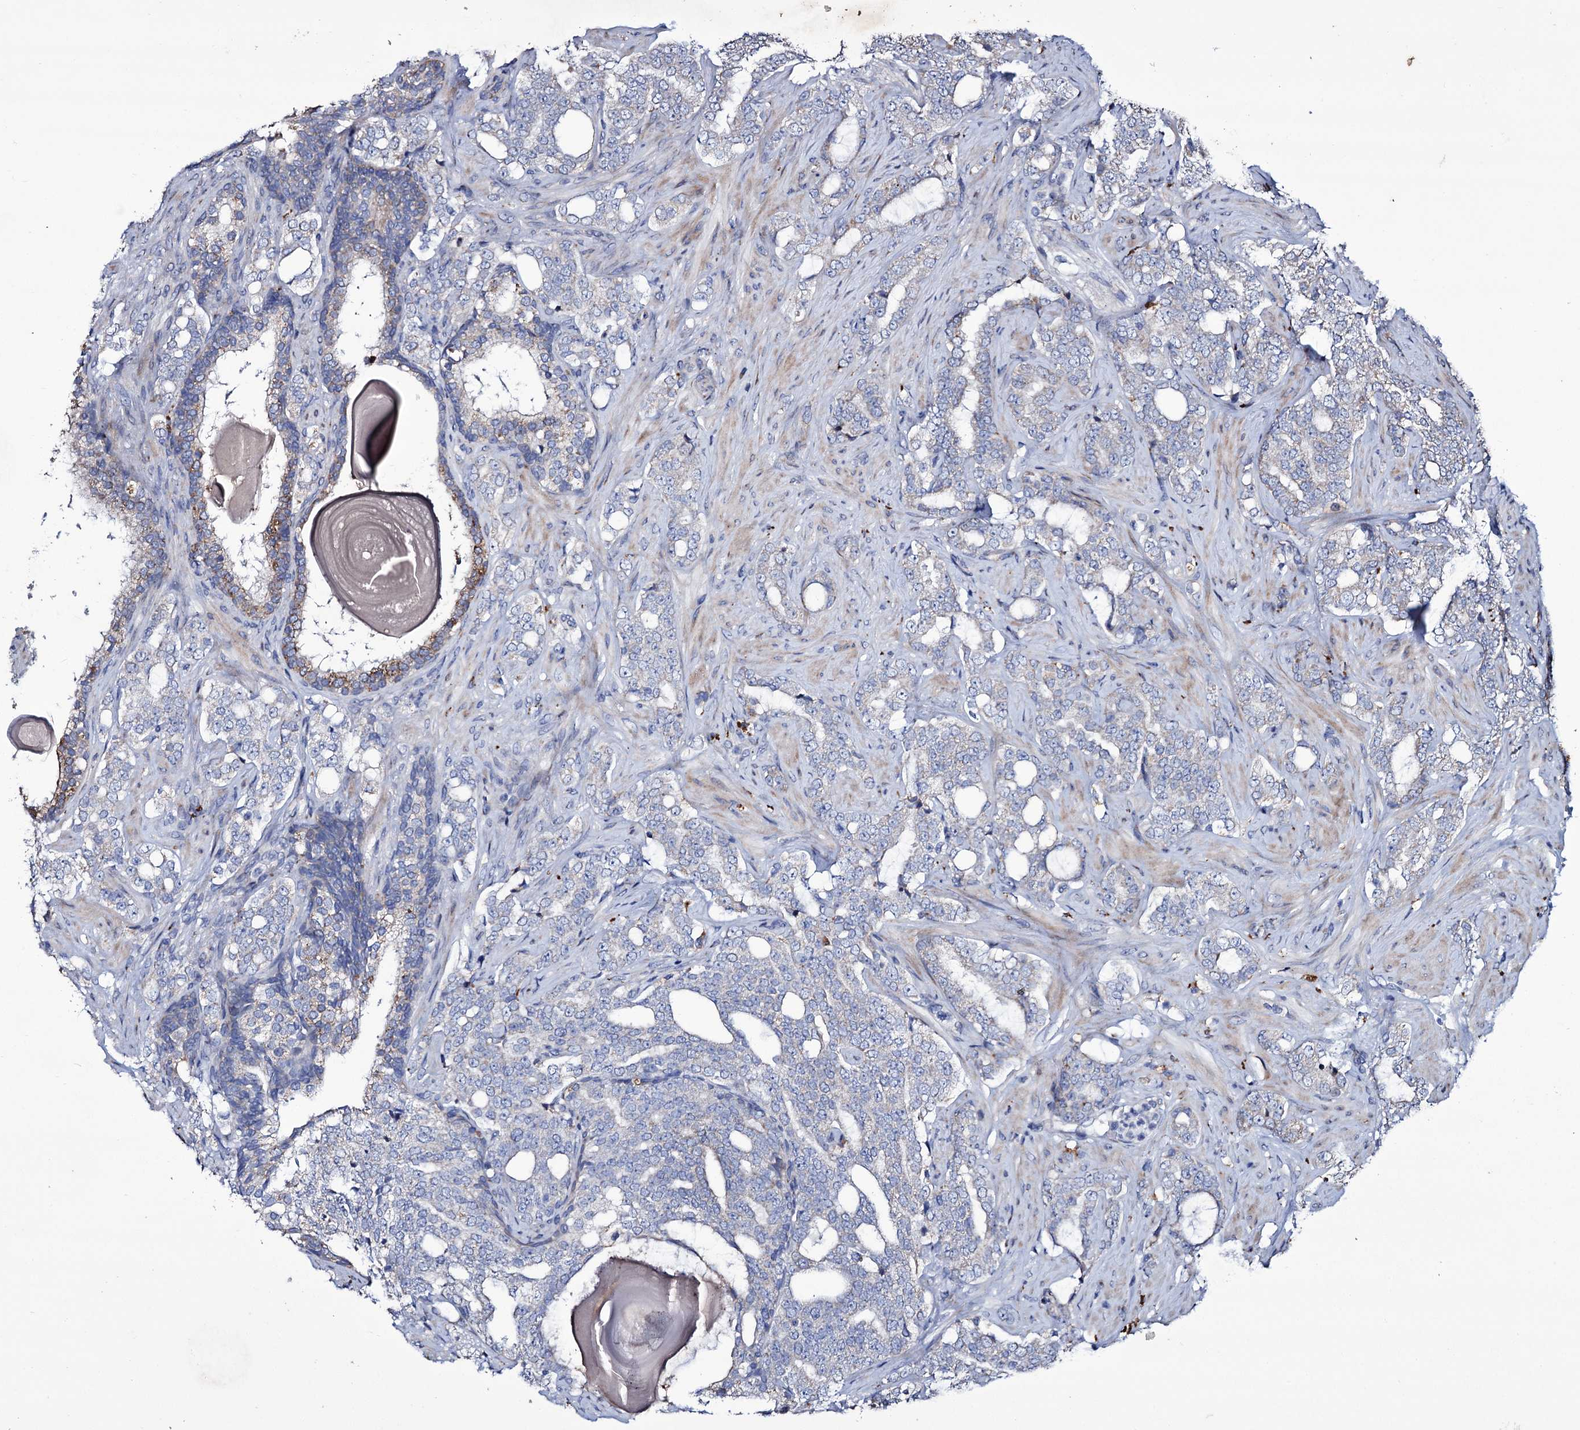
{"staining": {"intensity": "weak", "quantity": "<25%", "location": "cytoplasmic/membranous"}, "tissue": "prostate cancer", "cell_type": "Tumor cells", "image_type": "cancer", "snomed": [{"axis": "morphology", "description": "Adenocarcinoma, High grade"}, {"axis": "topography", "description": "Prostate"}], "caption": "IHC photomicrograph of neoplastic tissue: prostate cancer stained with DAB reveals no significant protein expression in tumor cells.", "gene": "TUBGCP5", "patient": {"sex": "male", "age": 64}}